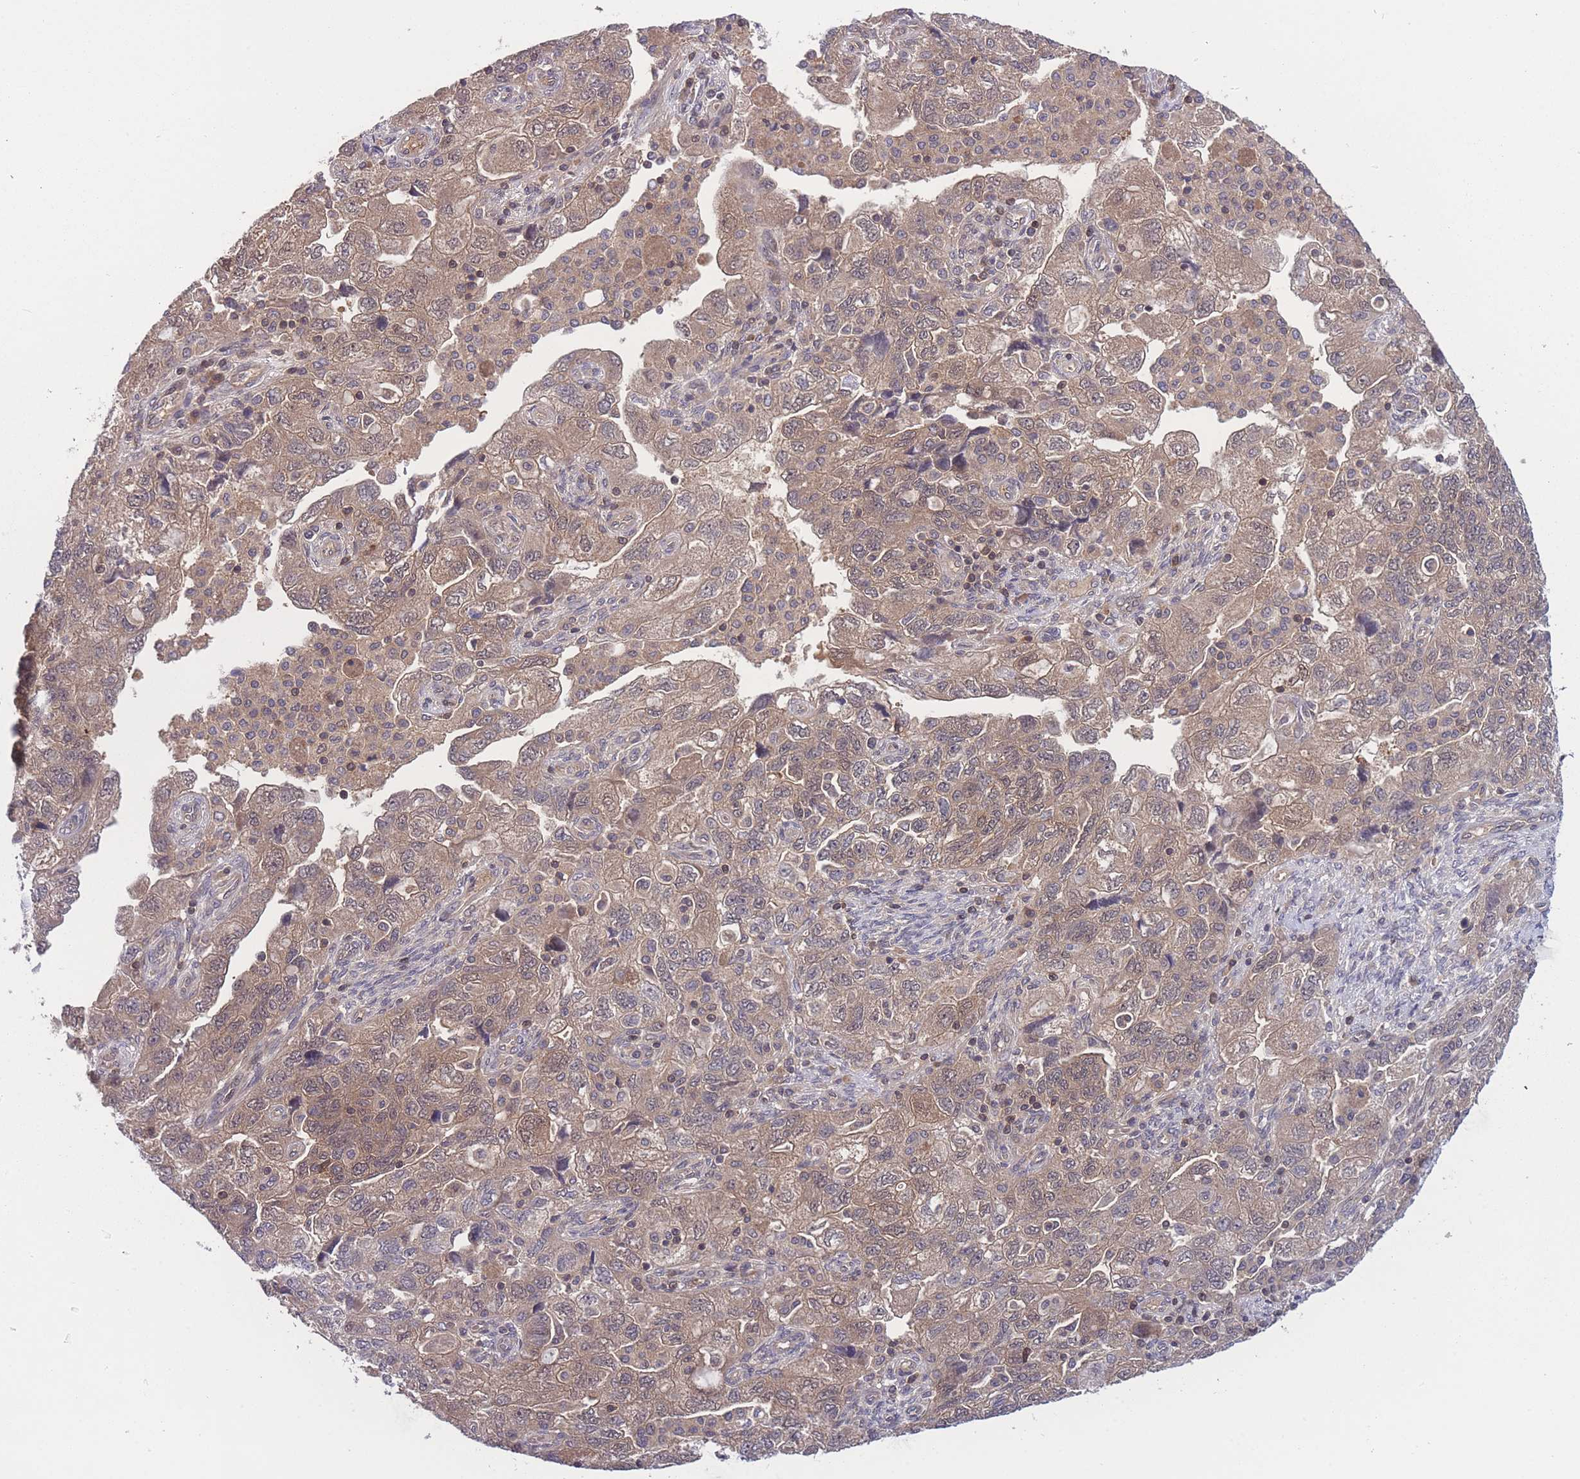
{"staining": {"intensity": "moderate", "quantity": ">75%", "location": "cytoplasmic/membranous,nuclear"}, "tissue": "ovarian cancer", "cell_type": "Tumor cells", "image_type": "cancer", "snomed": [{"axis": "morphology", "description": "Carcinoma, endometroid"}, {"axis": "topography", "description": "Ovary"}], "caption": "Human ovarian endometroid carcinoma stained with a brown dye shows moderate cytoplasmic/membranous and nuclear positive positivity in approximately >75% of tumor cells.", "gene": "UBE2N", "patient": {"sex": "female", "age": 51}}